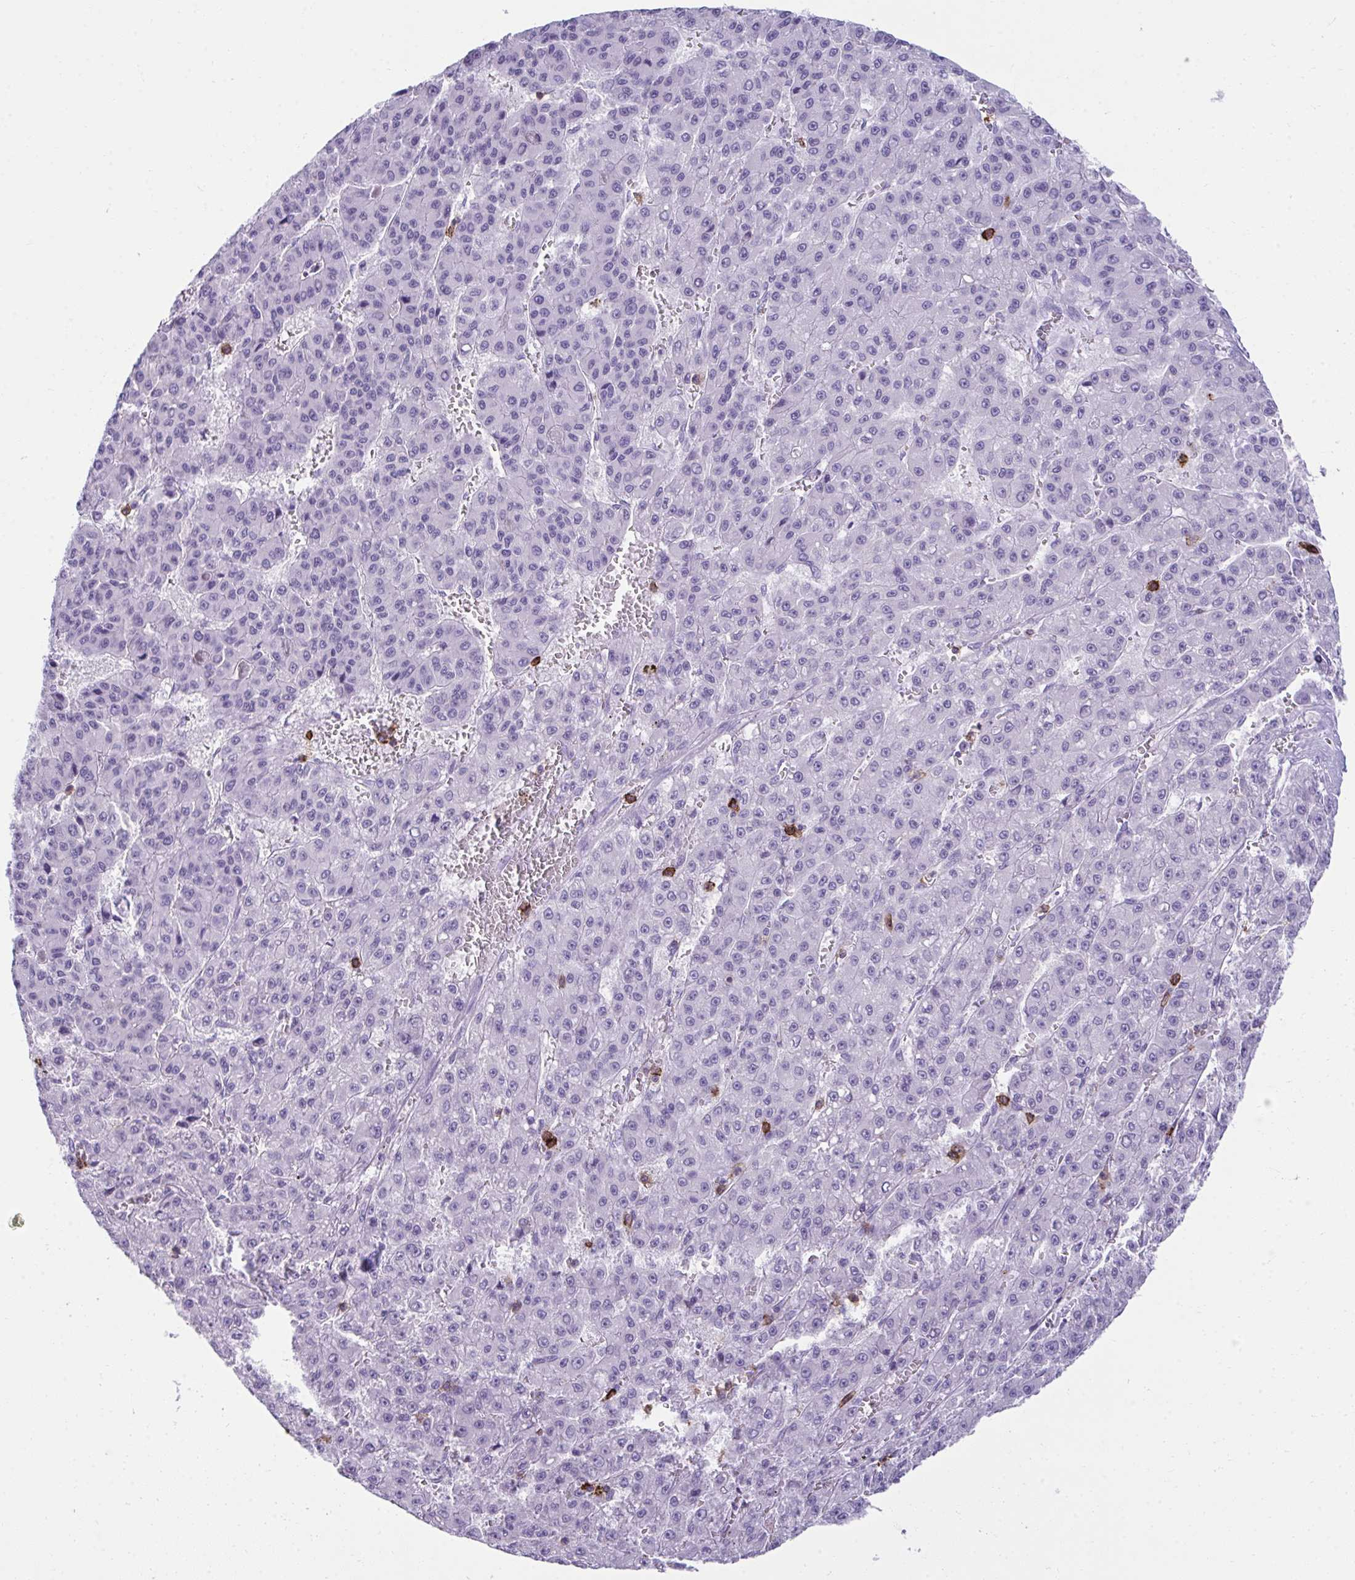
{"staining": {"intensity": "negative", "quantity": "none", "location": "none"}, "tissue": "liver cancer", "cell_type": "Tumor cells", "image_type": "cancer", "snomed": [{"axis": "morphology", "description": "Carcinoma, Hepatocellular, NOS"}, {"axis": "topography", "description": "Liver"}], "caption": "The micrograph shows no significant expression in tumor cells of liver cancer (hepatocellular carcinoma).", "gene": "SPN", "patient": {"sex": "male", "age": 70}}